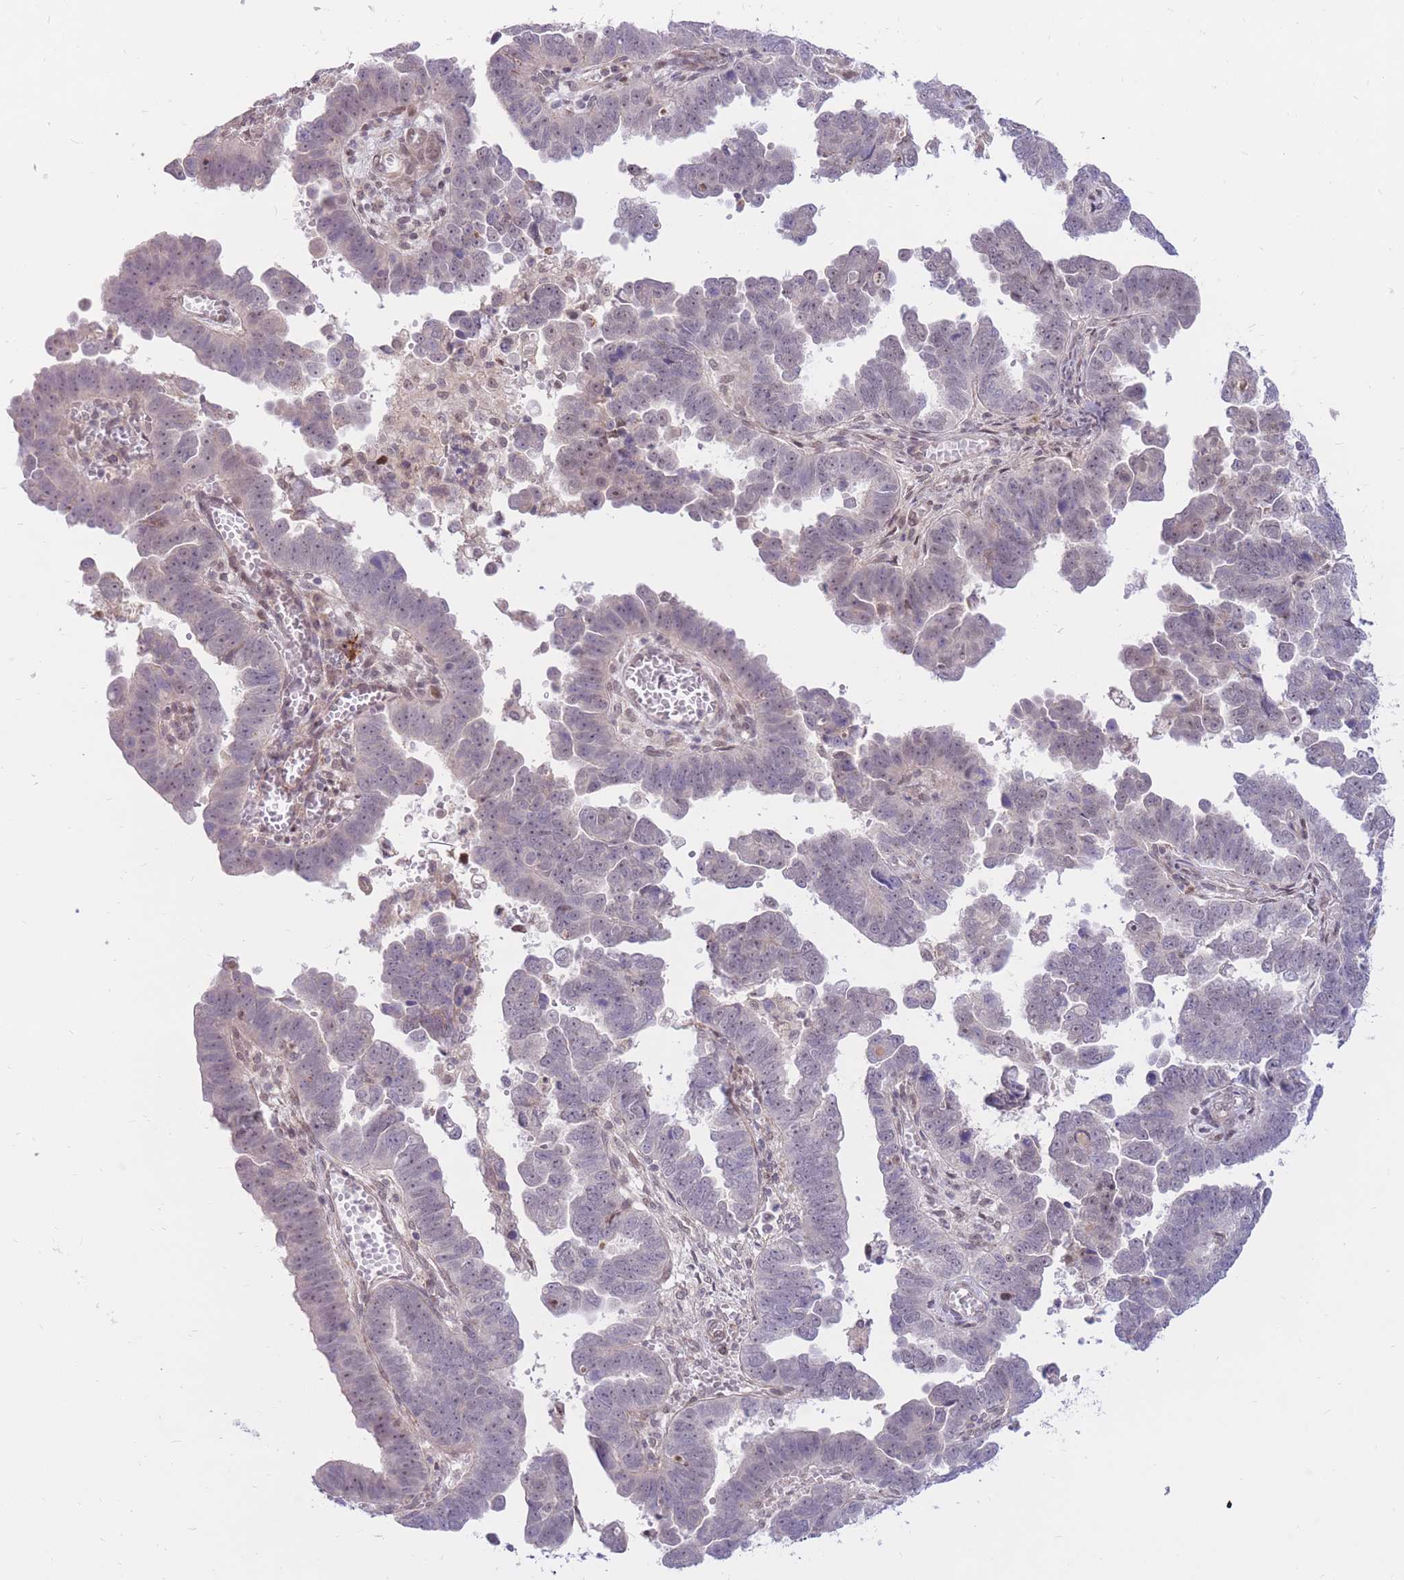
{"staining": {"intensity": "weak", "quantity": "<25%", "location": "nuclear"}, "tissue": "endometrial cancer", "cell_type": "Tumor cells", "image_type": "cancer", "snomed": [{"axis": "morphology", "description": "Adenocarcinoma, NOS"}, {"axis": "topography", "description": "Endometrium"}], "caption": "The photomicrograph reveals no significant expression in tumor cells of endometrial cancer.", "gene": "ERICH6B", "patient": {"sex": "female", "age": 75}}